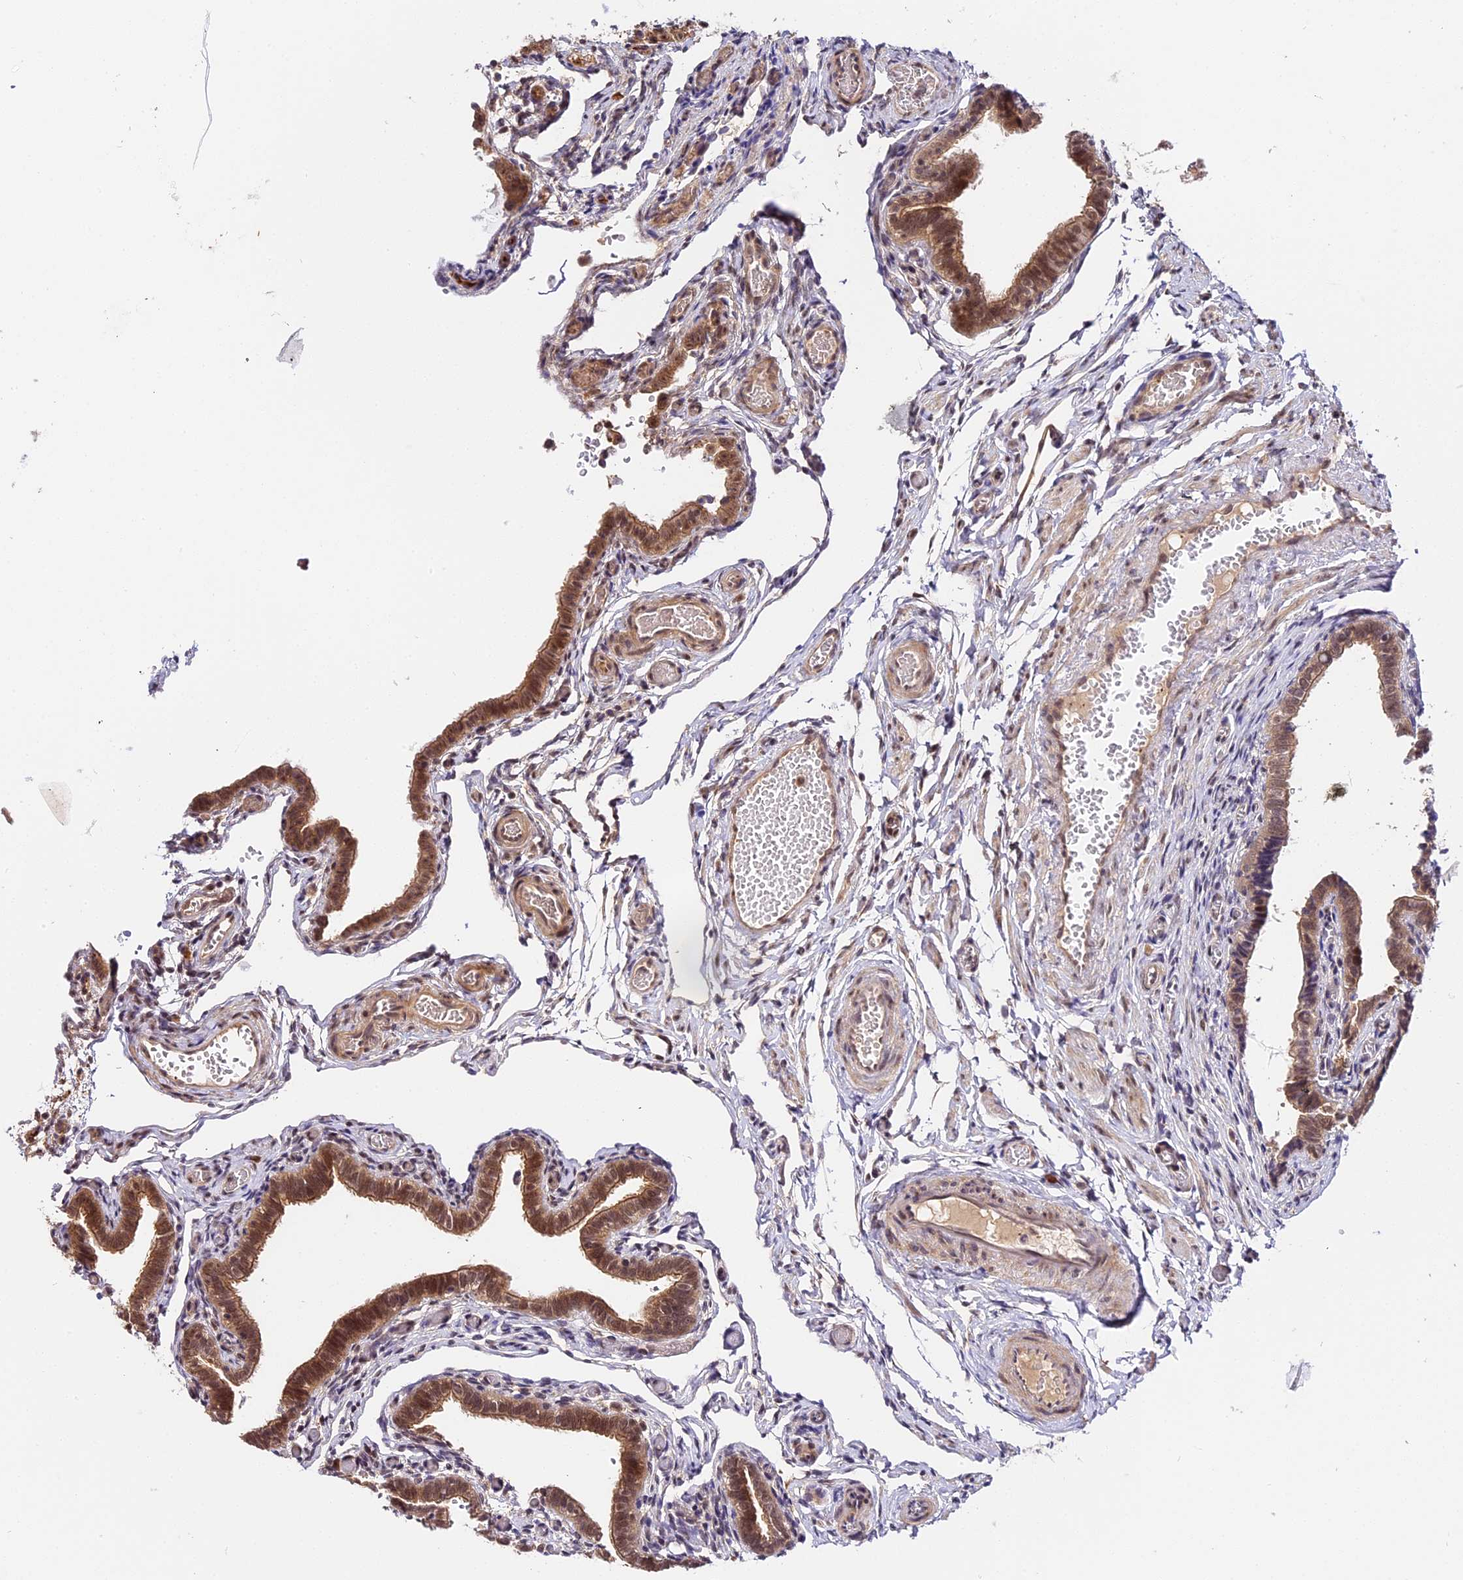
{"staining": {"intensity": "moderate", "quantity": ">75%", "location": "cytoplasmic/membranous"}, "tissue": "fallopian tube", "cell_type": "Glandular cells", "image_type": "normal", "snomed": [{"axis": "morphology", "description": "Normal tissue, NOS"}, {"axis": "topography", "description": "Fallopian tube"}], "caption": "Protein staining by IHC exhibits moderate cytoplasmic/membranous staining in about >75% of glandular cells in normal fallopian tube.", "gene": "IMPACT", "patient": {"sex": "female", "age": 36}}